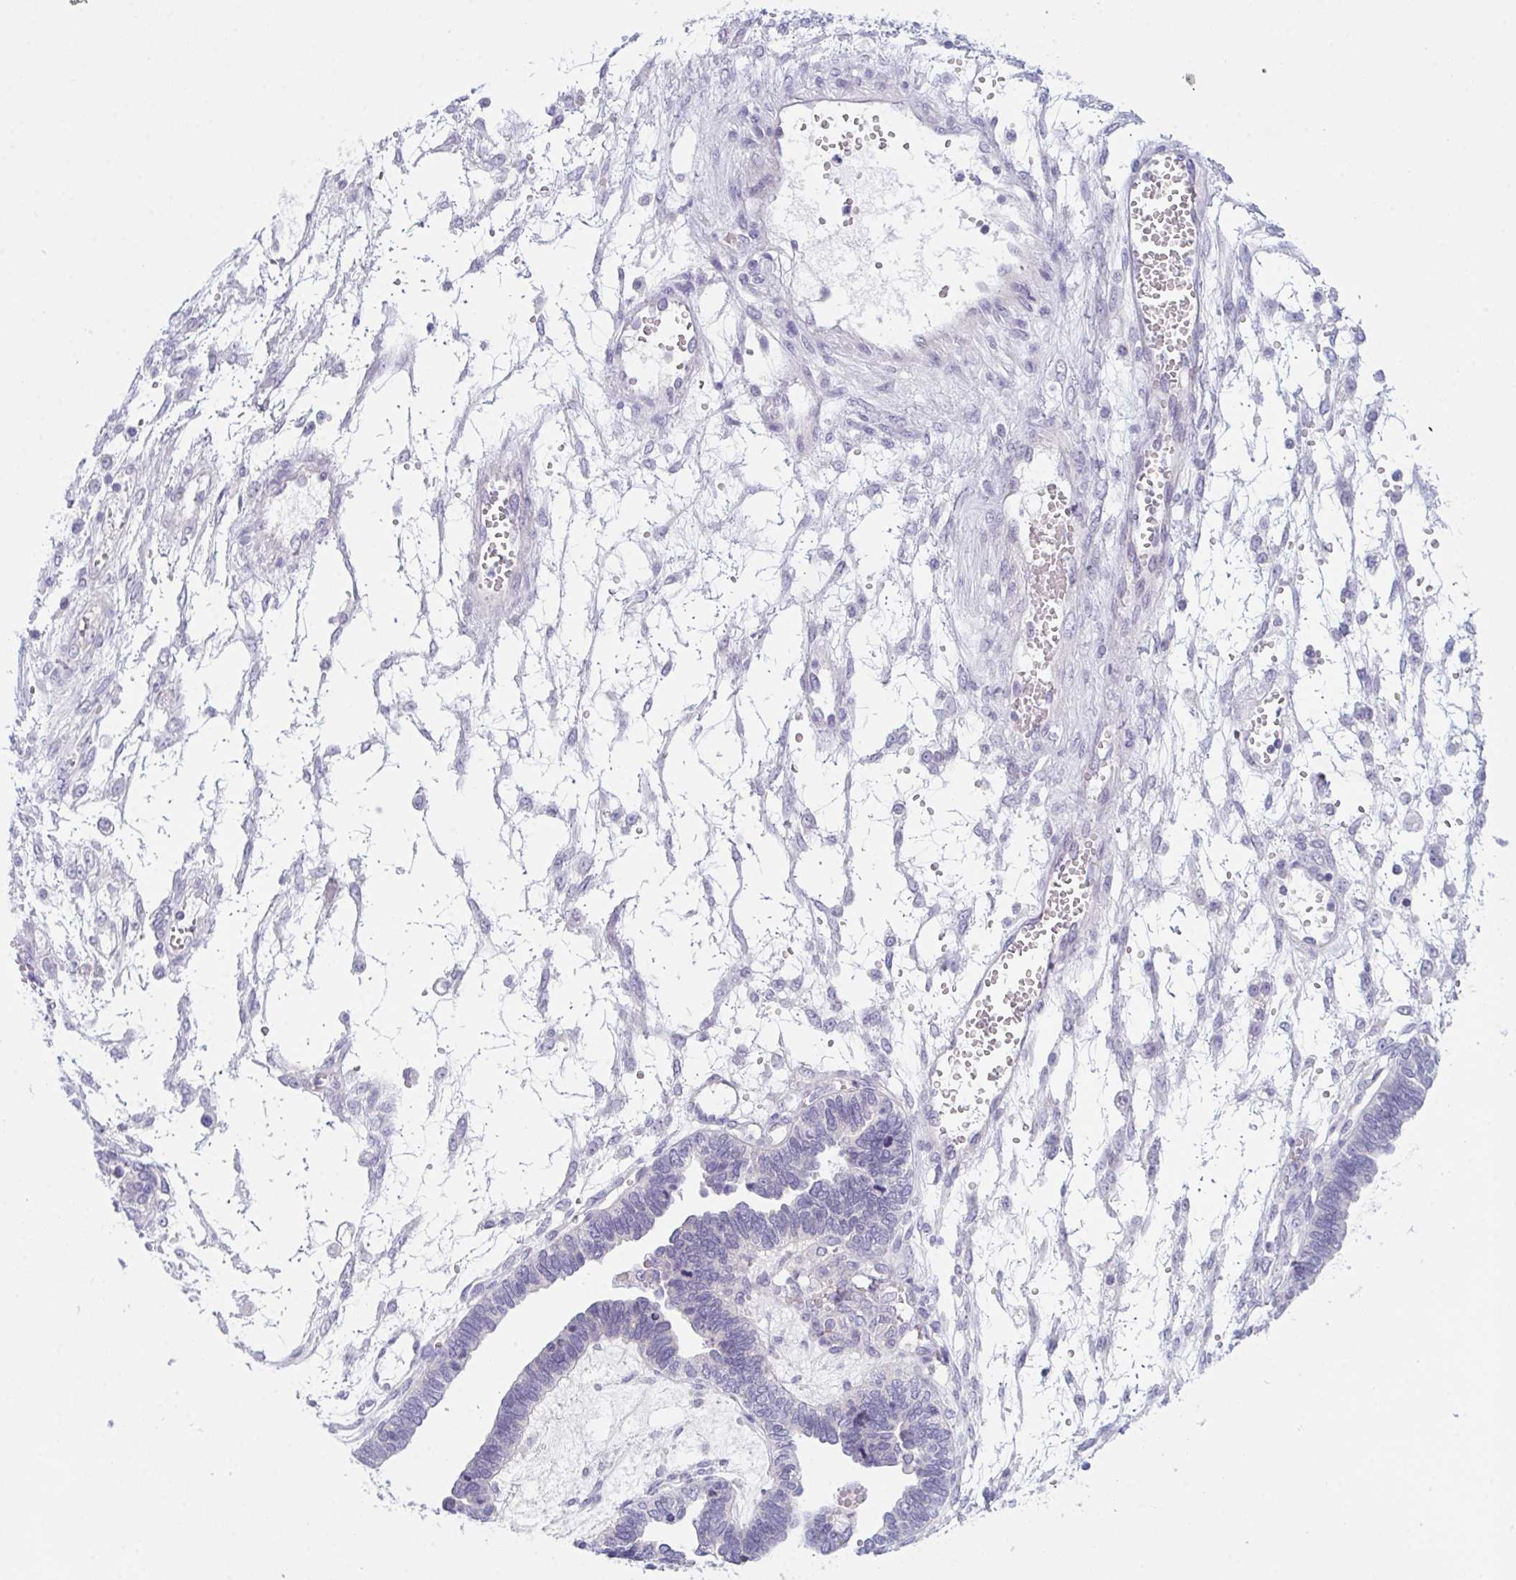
{"staining": {"intensity": "negative", "quantity": "none", "location": "none"}, "tissue": "ovarian cancer", "cell_type": "Tumor cells", "image_type": "cancer", "snomed": [{"axis": "morphology", "description": "Cystadenocarcinoma, serous, NOS"}, {"axis": "topography", "description": "Ovary"}], "caption": "Ovarian cancer stained for a protein using IHC demonstrates no expression tumor cells.", "gene": "NAA30", "patient": {"sex": "female", "age": 51}}